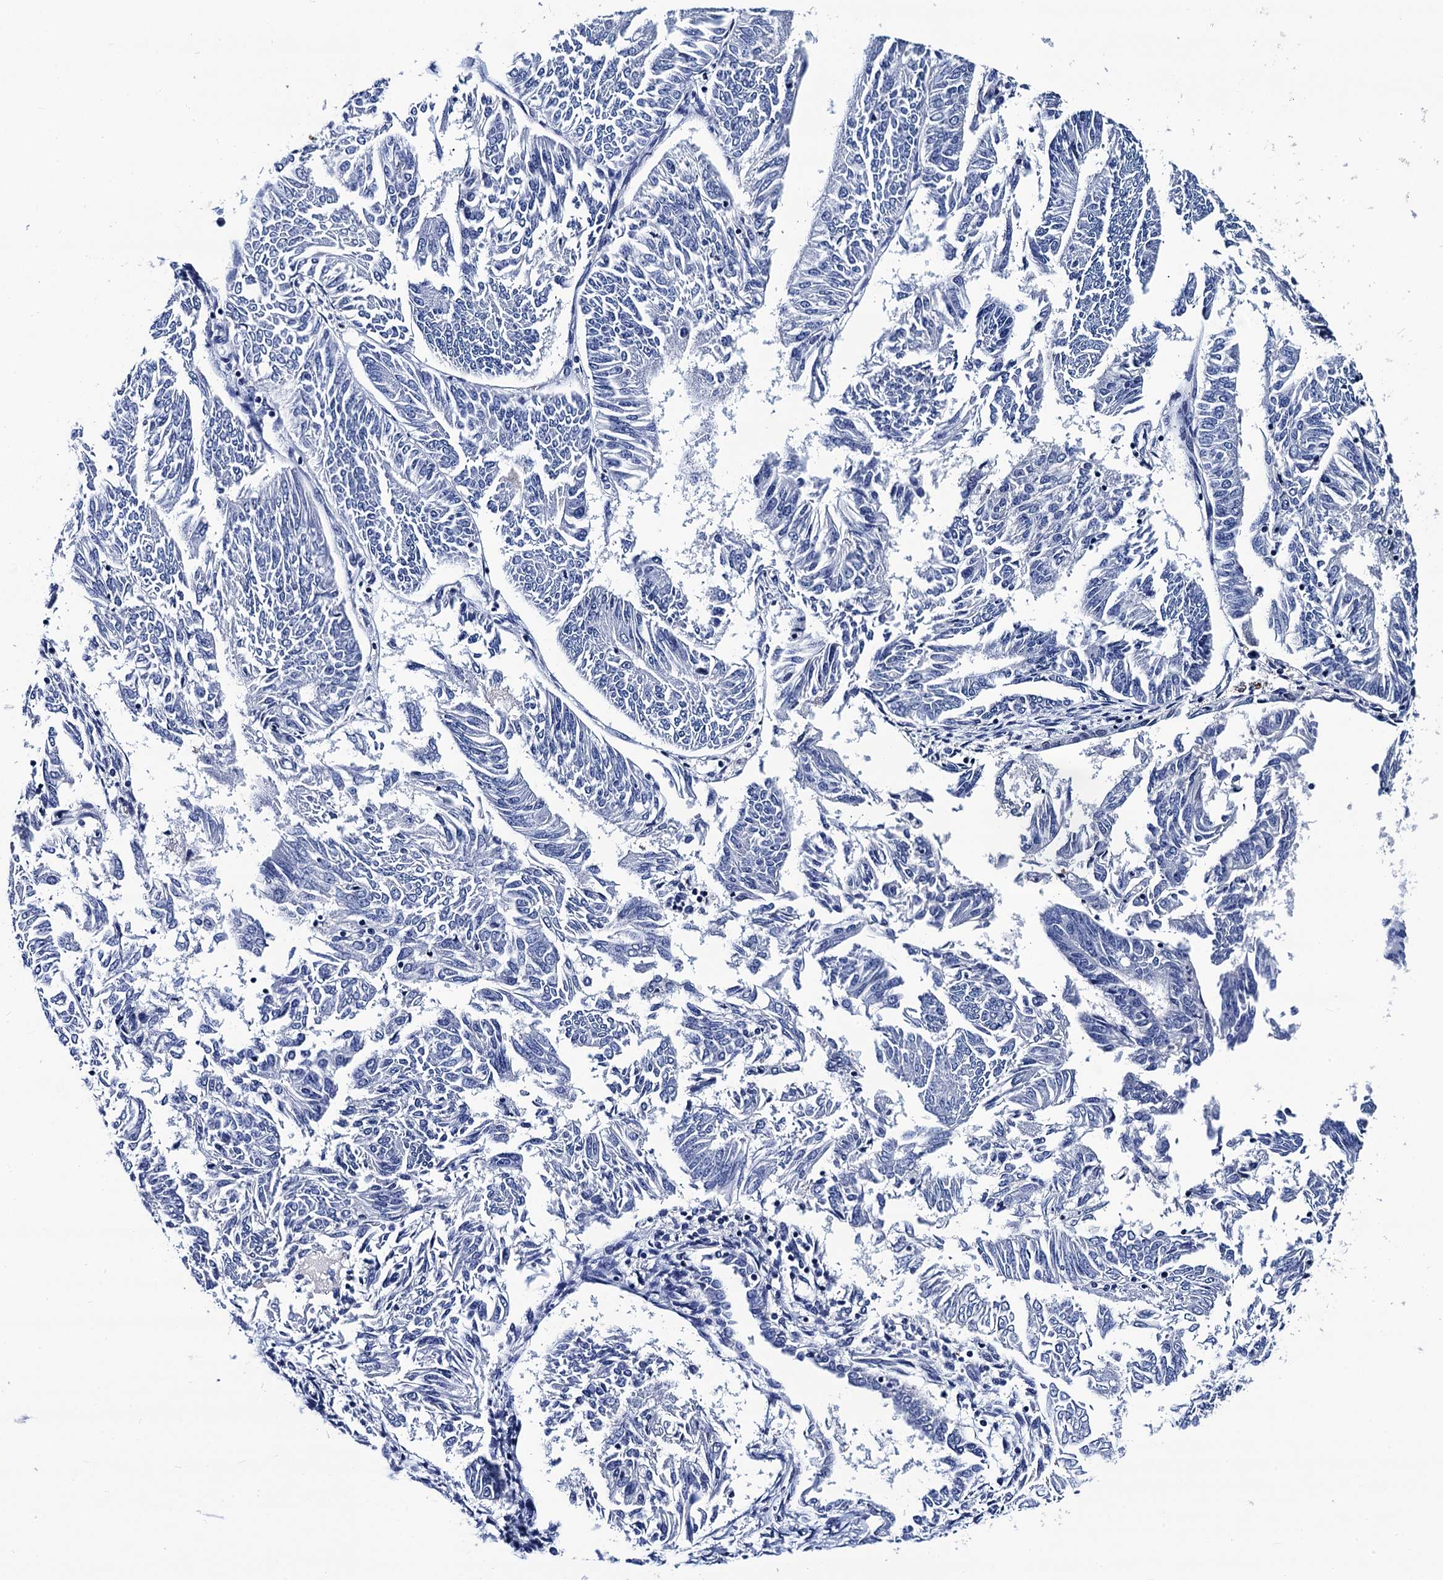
{"staining": {"intensity": "negative", "quantity": "none", "location": "none"}, "tissue": "endometrial cancer", "cell_type": "Tumor cells", "image_type": "cancer", "snomed": [{"axis": "morphology", "description": "Adenocarcinoma, NOS"}, {"axis": "topography", "description": "Endometrium"}], "caption": "Immunohistochemical staining of endometrial cancer reveals no significant expression in tumor cells. The staining was performed using DAB (3,3'-diaminobenzidine) to visualize the protein expression in brown, while the nuclei were stained in blue with hematoxylin (Magnification: 20x).", "gene": "LRRC30", "patient": {"sex": "female", "age": 58}}